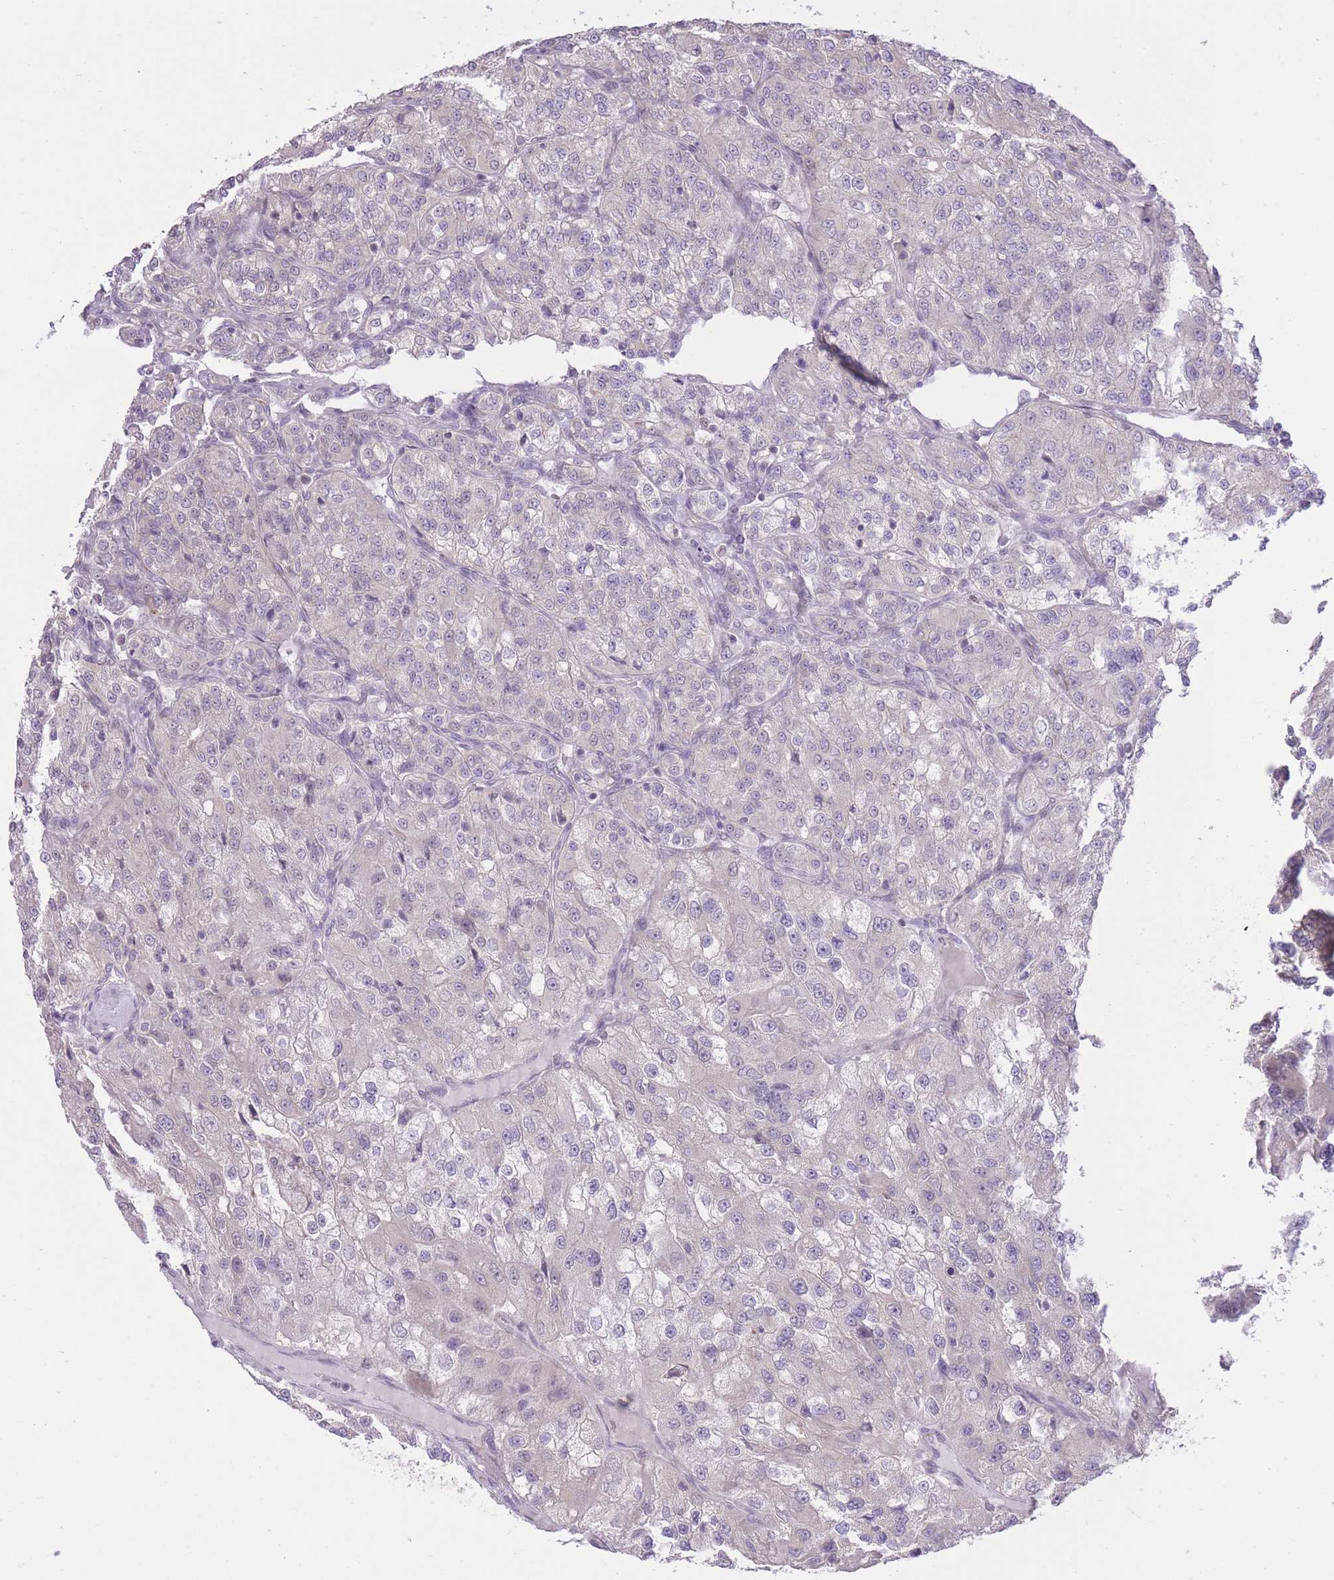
{"staining": {"intensity": "negative", "quantity": "none", "location": "none"}, "tissue": "renal cancer", "cell_type": "Tumor cells", "image_type": "cancer", "snomed": [{"axis": "morphology", "description": "Adenocarcinoma, NOS"}, {"axis": "topography", "description": "Kidney"}], "caption": "IHC of human adenocarcinoma (renal) shows no staining in tumor cells. (DAB IHC with hematoxylin counter stain).", "gene": "ELL", "patient": {"sex": "female", "age": 63}}